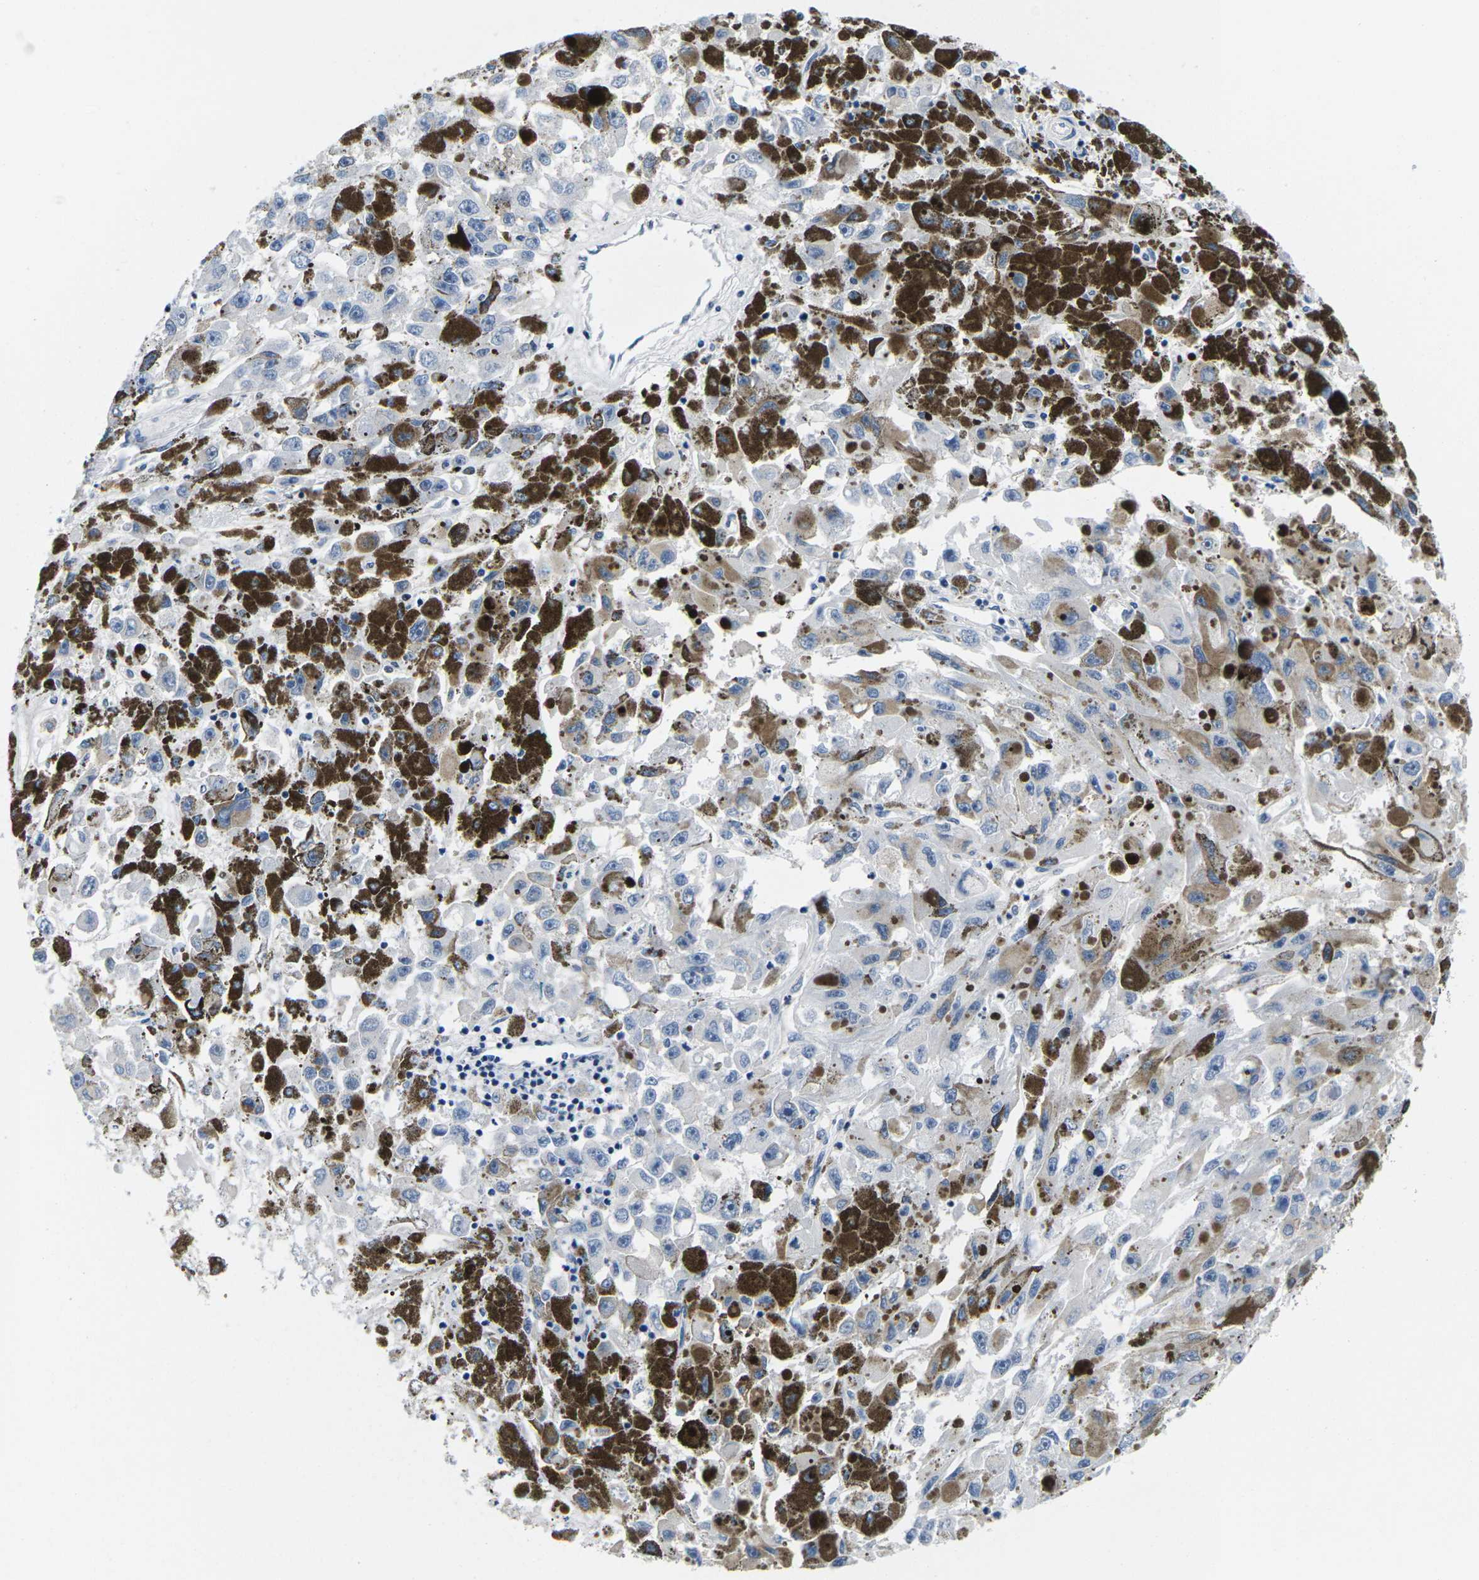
{"staining": {"intensity": "negative", "quantity": "none", "location": "none"}, "tissue": "melanoma", "cell_type": "Tumor cells", "image_type": "cancer", "snomed": [{"axis": "morphology", "description": "Malignant melanoma, NOS"}, {"axis": "topography", "description": "Skin"}], "caption": "DAB (3,3'-diaminobenzidine) immunohistochemical staining of human melanoma exhibits no significant expression in tumor cells. (Stains: DAB (3,3'-diaminobenzidine) immunohistochemistry (IHC) with hematoxylin counter stain, Microscopy: brightfield microscopy at high magnification).", "gene": "ATF1", "patient": {"sex": "female", "age": 104}}